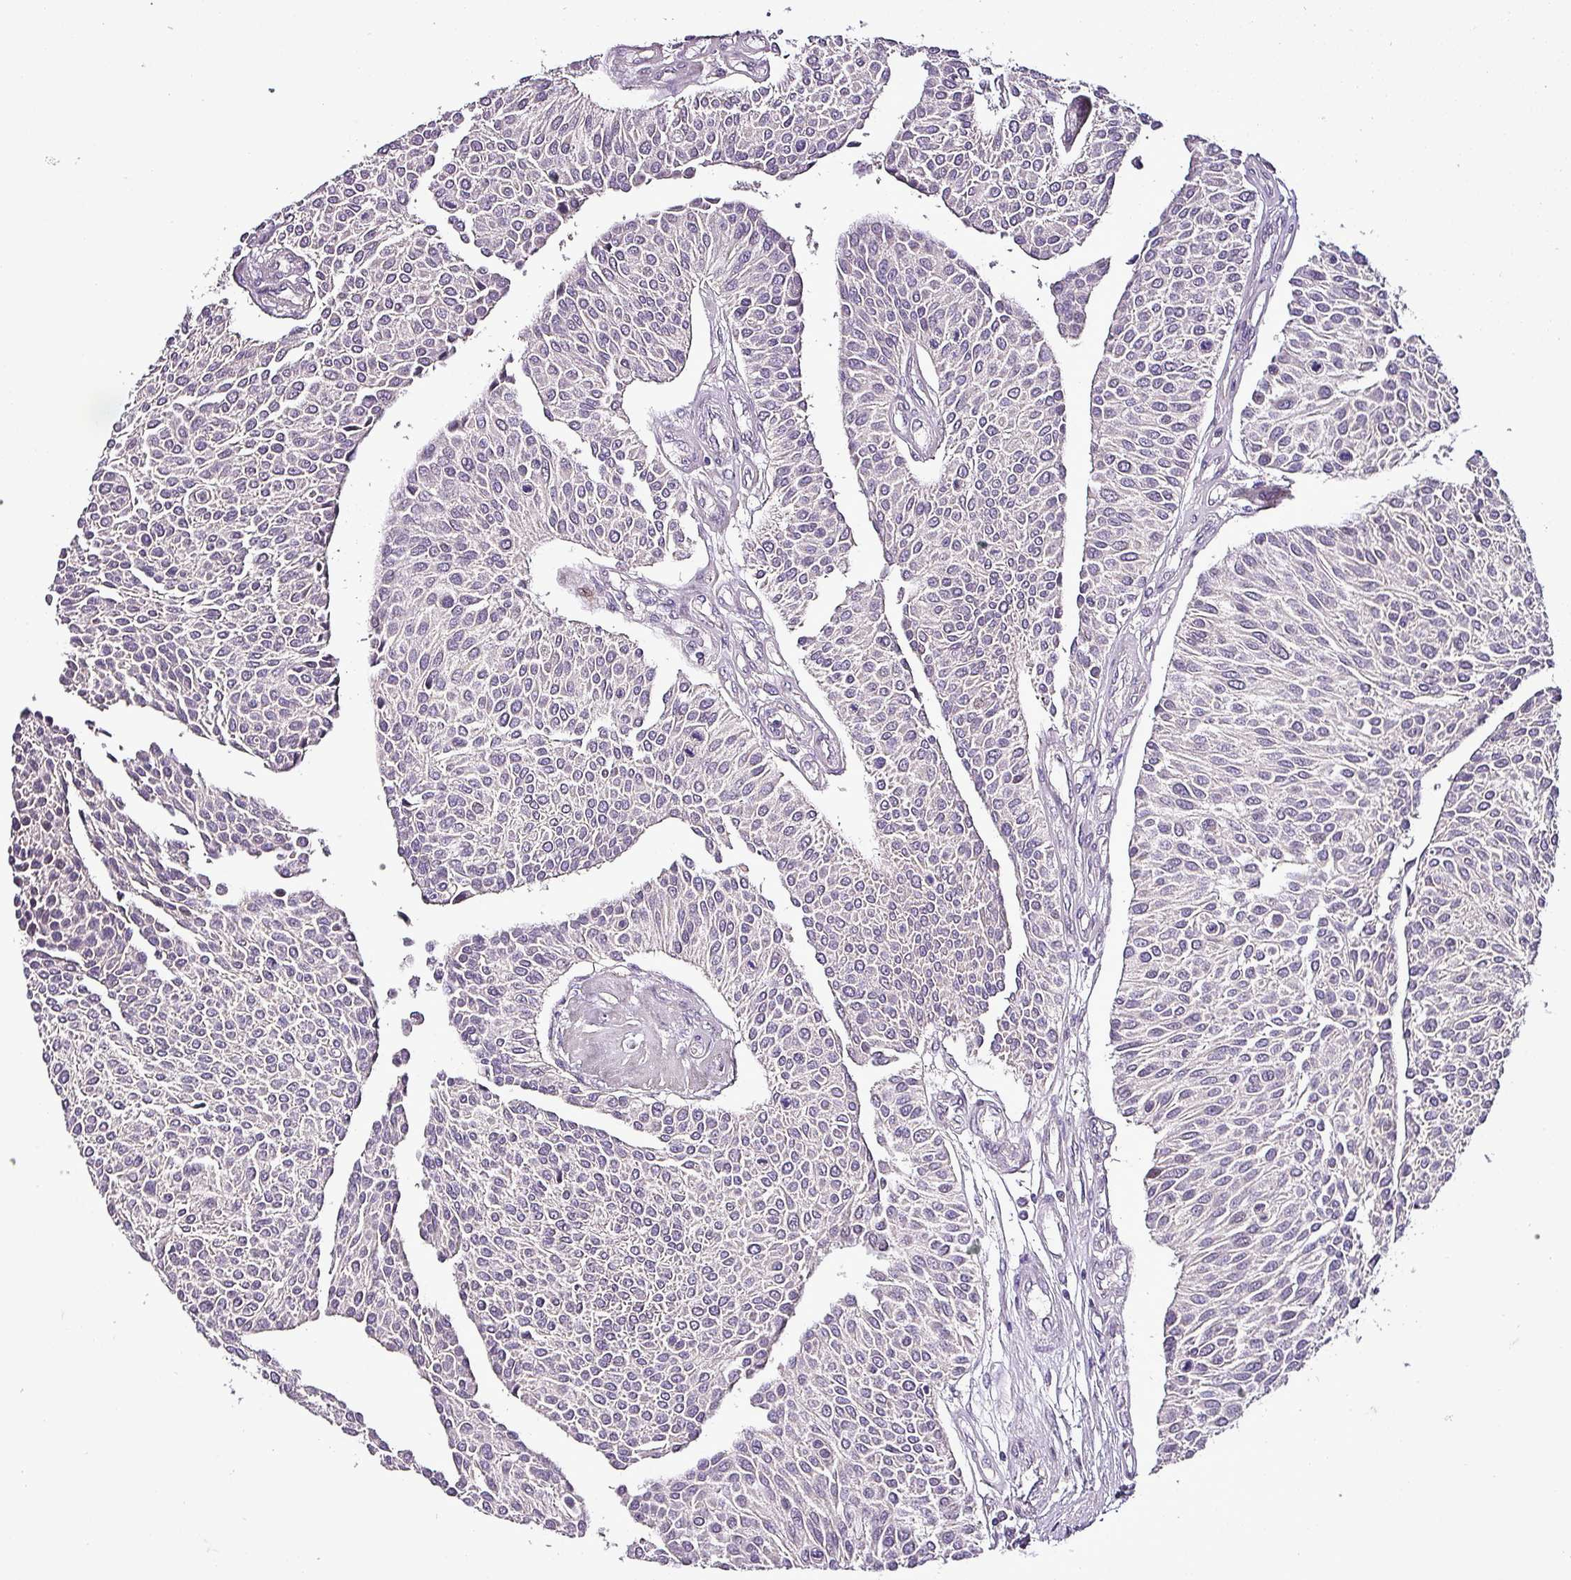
{"staining": {"intensity": "negative", "quantity": "none", "location": "none"}, "tissue": "urothelial cancer", "cell_type": "Tumor cells", "image_type": "cancer", "snomed": [{"axis": "morphology", "description": "Urothelial carcinoma, NOS"}, {"axis": "topography", "description": "Urinary bladder"}], "caption": "Immunohistochemistry of human transitional cell carcinoma displays no expression in tumor cells. (DAB (3,3'-diaminobenzidine) immunohistochemistry (IHC) visualized using brightfield microscopy, high magnification).", "gene": "GRAPL", "patient": {"sex": "male", "age": 55}}